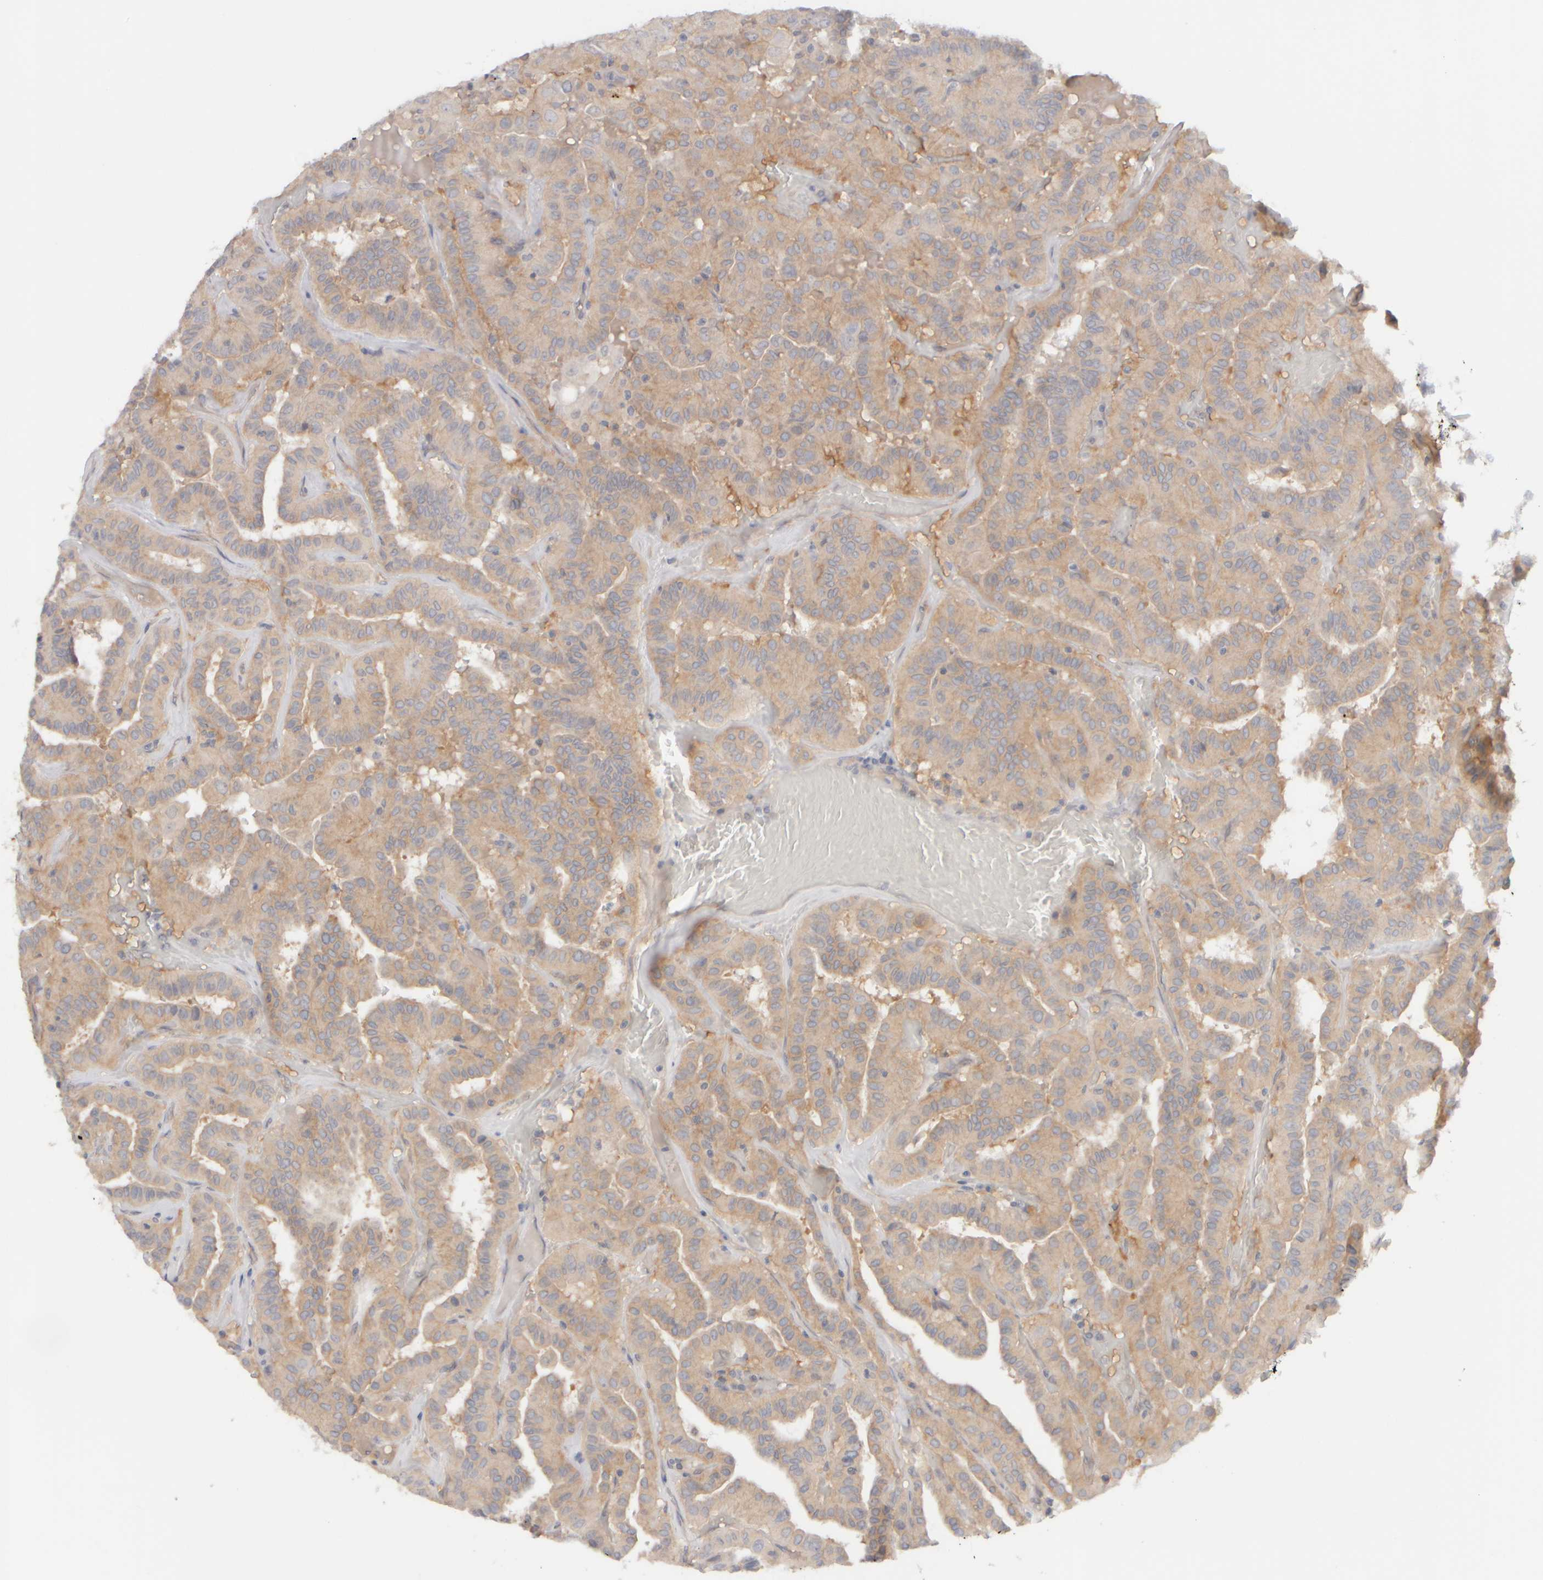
{"staining": {"intensity": "weak", "quantity": ">75%", "location": "cytoplasmic/membranous"}, "tissue": "thyroid cancer", "cell_type": "Tumor cells", "image_type": "cancer", "snomed": [{"axis": "morphology", "description": "Papillary adenocarcinoma, NOS"}, {"axis": "topography", "description": "Thyroid gland"}], "caption": "The histopathology image displays a brown stain indicating the presence of a protein in the cytoplasmic/membranous of tumor cells in thyroid cancer.", "gene": "GOPC", "patient": {"sex": "male", "age": 77}}